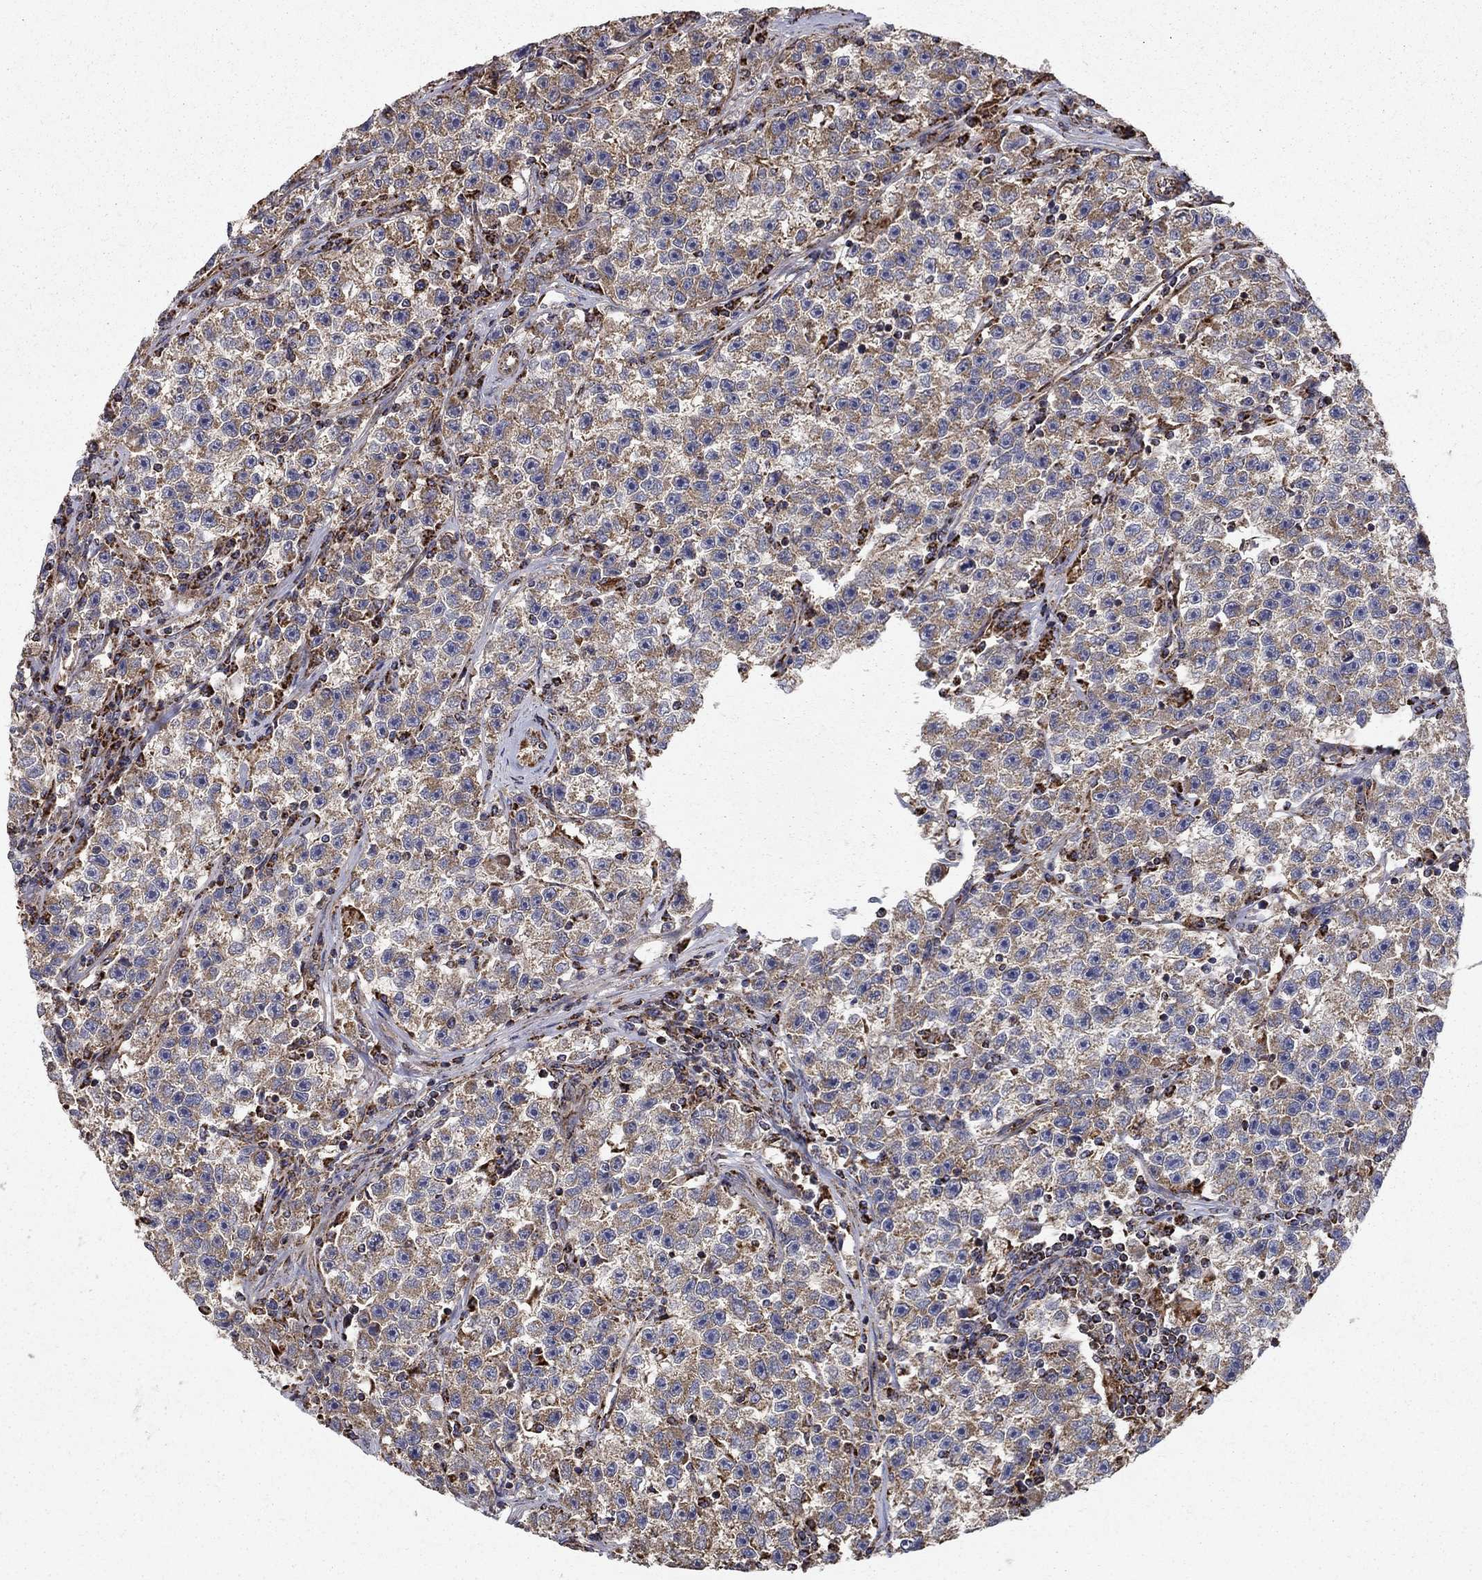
{"staining": {"intensity": "weak", "quantity": ">75%", "location": "cytoplasmic/membranous"}, "tissue": "testis cancer", "cell_type": "Tumor cells", "image_type": "cancer", "snomed": [{"axis": "morphology", "description": "Seminoma, NOS"}, {"axis": "topography", "description": "Testis"}], "caption": "This micrograph reveals immunohistochemistry (IHC) staining of testis cancer (seminoma), with low weak cytoplasmic/membranous positivity in about >75% of tumor cells.", "gene": "NDUFS8", "patient": {"sex": "male", "age": 22}}